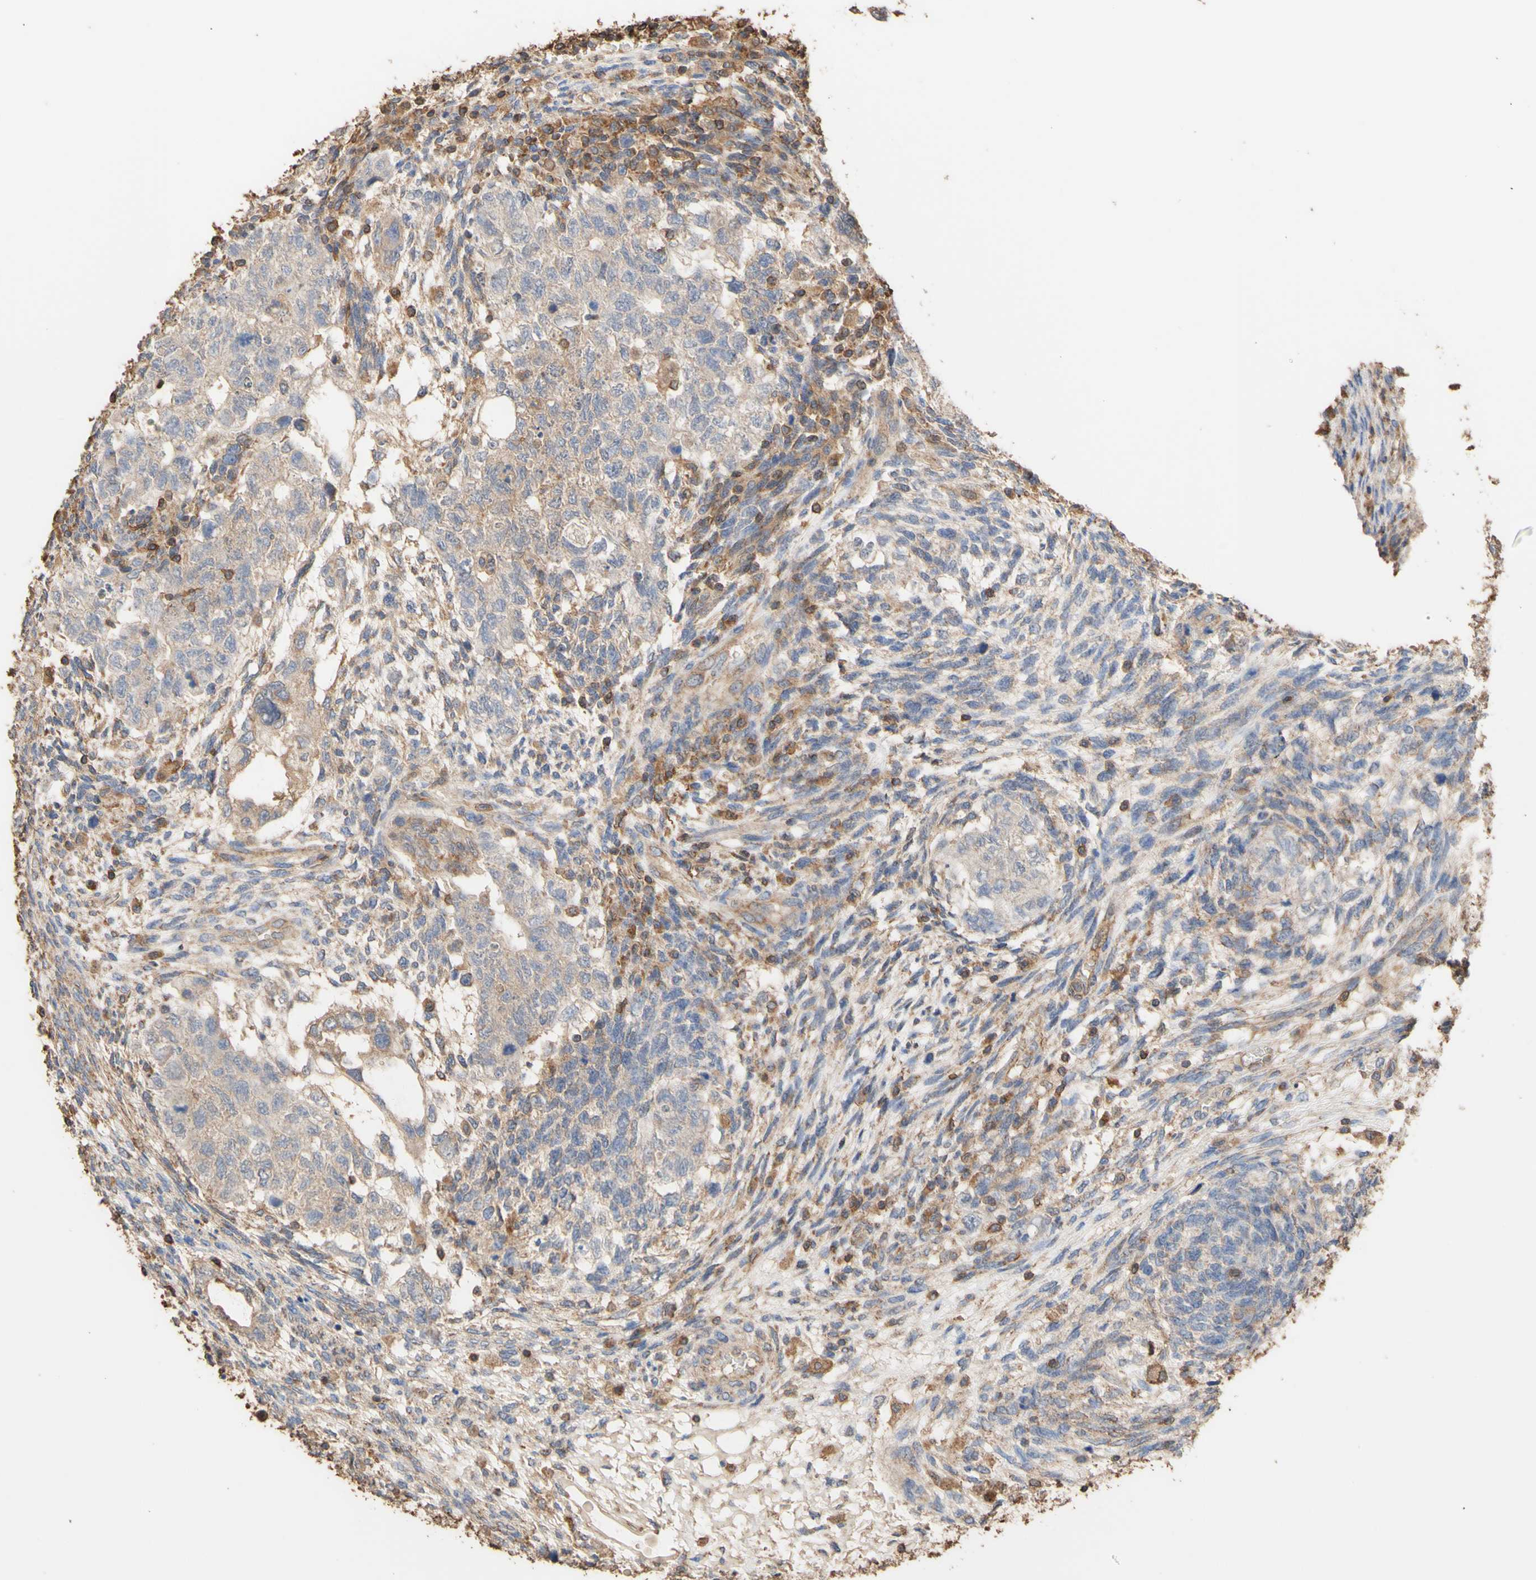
{"staining": {"intensity": "weak", "quantity": ">75%", "location": "cytoplasmic/membranous"}, "tissue": "testis cancer", "cell_type": "Tumor cells", "image_type": "cancer", "snomed": [{"axis": "morphology", "description": "Normal tissue, NOS"}, {"axis": "morphology", "description": "Carcinoma, Embryonal, NOS"}, {"axis": "topography", "description": "Testis"}], "caption": "This histopathology image exhibits immunohistochemistry (IHC) staining of embryonal carcinoma (testis), with low weak cytoplasmic/membranous staining in about >75% of tumor cells.", "gene": "ALDH9A1", "patient": {"sex": "male", "age": 36}}